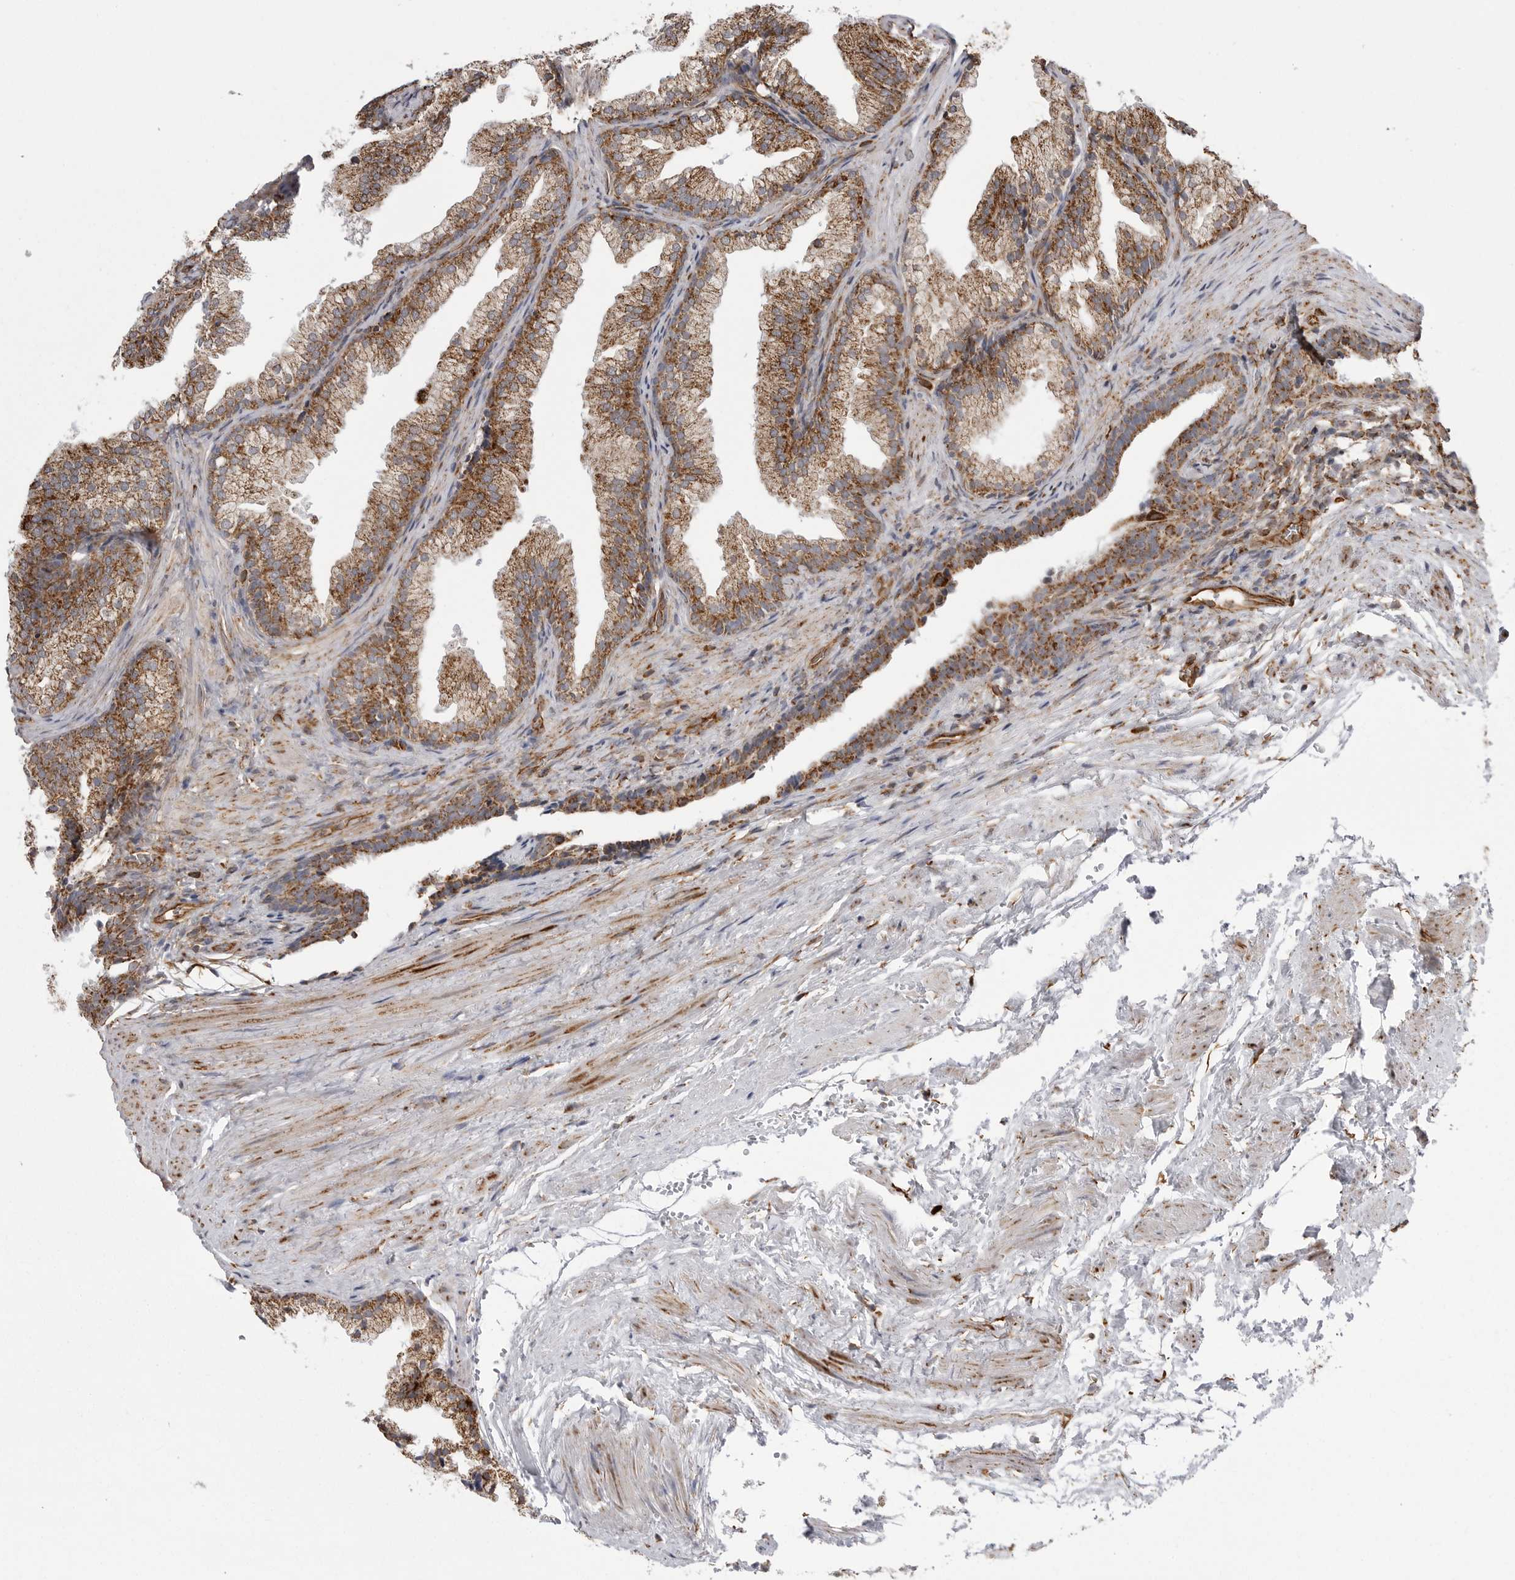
{"staining": {"intensity": "strong", "quantity": ">75%", "location": "cytoplasmic/membranous"}, "tissue": "prostate", "cell_type": "Glandular cells", "image_type": "normal", "snomed": [{"axis": "morphology", "description": "Normal tissue, NOS"}, {"axis": "topography", "description": "Prostate"}], "caption": "This histopathology image exhibits immunohistochemistry (IHC) staining of unremarkable prostate, with high strong cytoplasmic/membranous expression in about >75% of glandular cells.", "gene": "FH", "patient": {"sex": "male", "age": 76}}